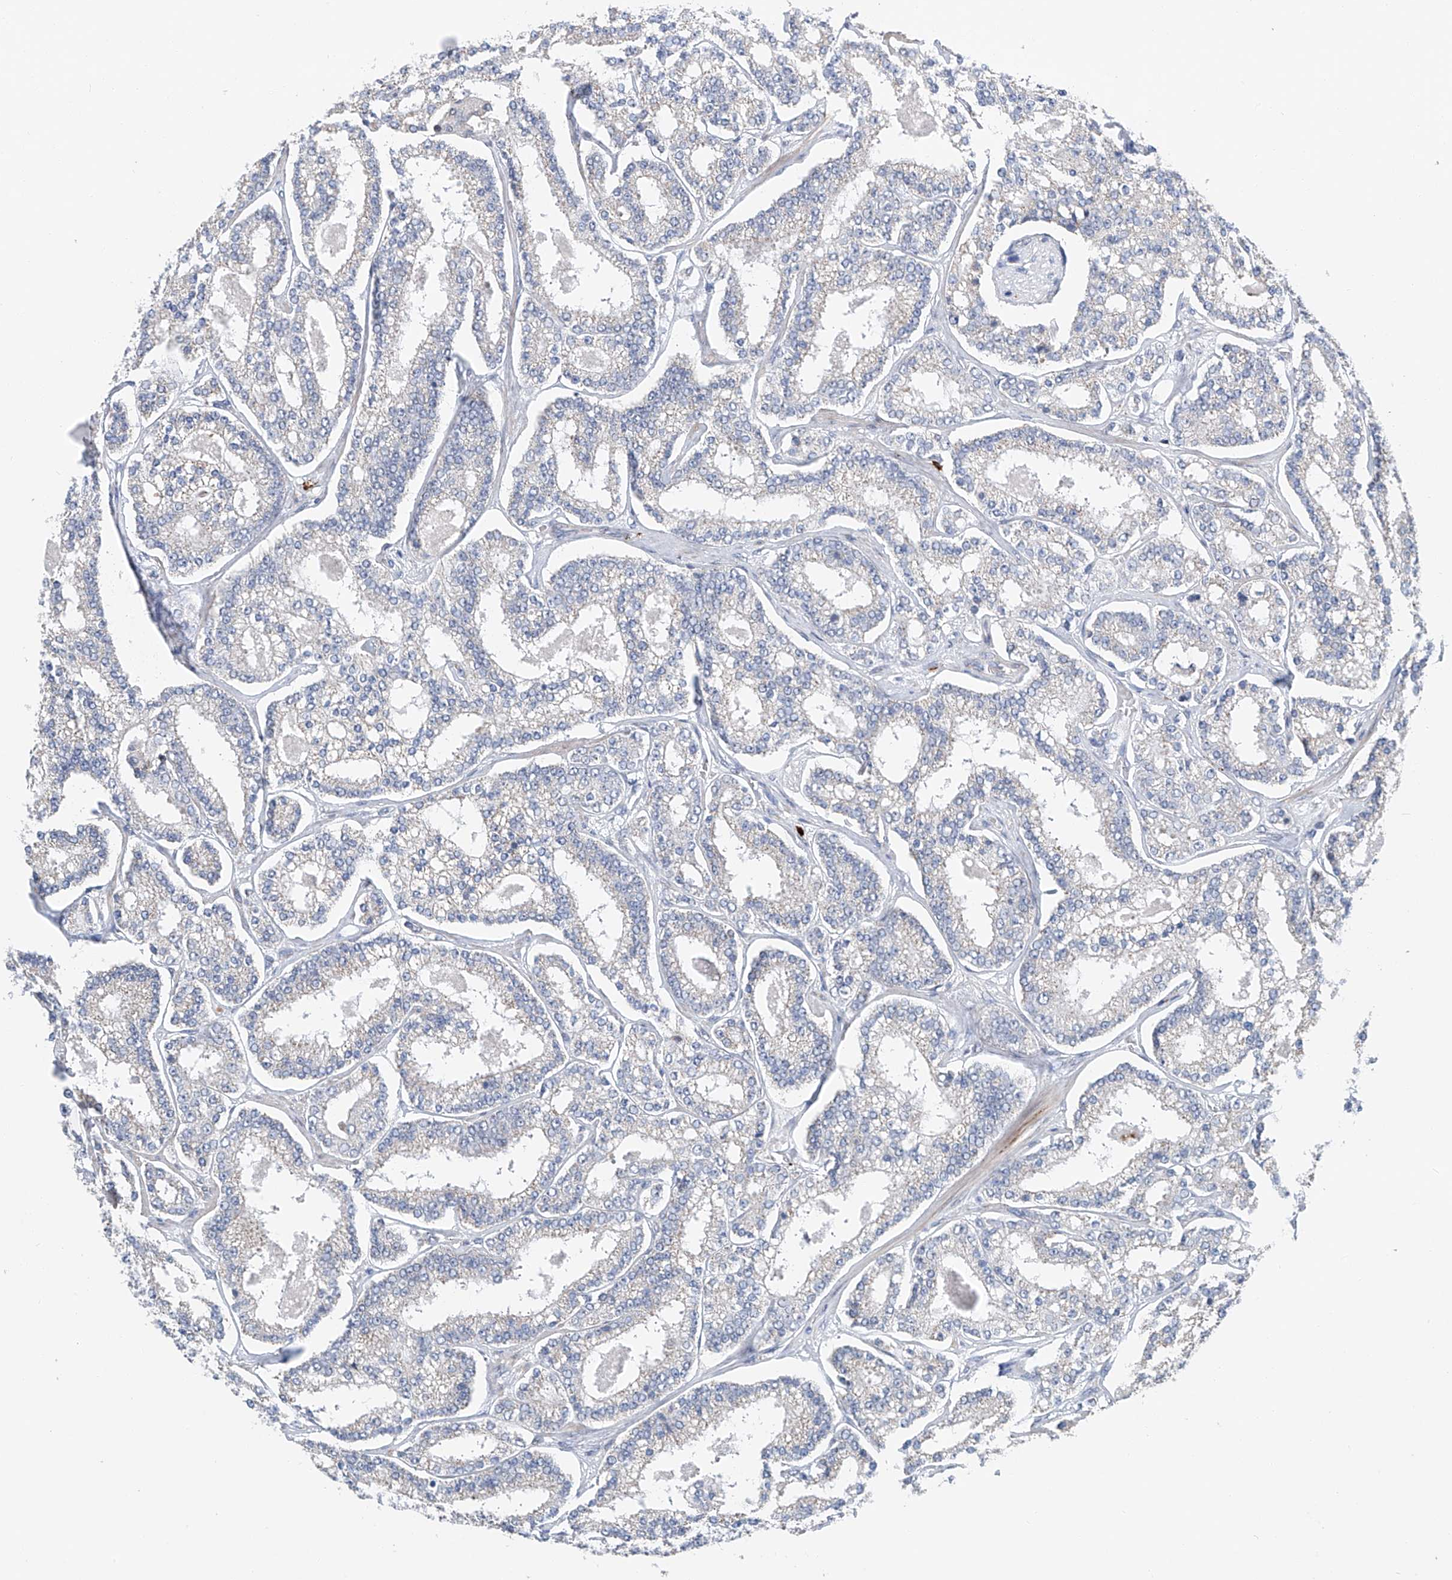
{"staining": {"intensity": "negative", "quantity": "none", "location": "none"}, "tissue": "prostate cancer", "cell_type": "Tumor cells", "image_type": "cancer", "snomed": [{"axis": "morphology", "description": "Normal tissue, NOS"}, {"axis": "morphology", "description": "Adenocarcinoma, High grade"}, {"axis": "topography", "description": "Prostate"}], "caption": "Tumor cells show no significant positivity in prostate high-grade adenocarcinoma. The staining is performed using DAB (3,3'-diaminobenzidine) brown chromogen with nuclei counter-stained in using hematoxylin.", "gene": "KLF15", "patient": {"sex": "male", "age": 83}}